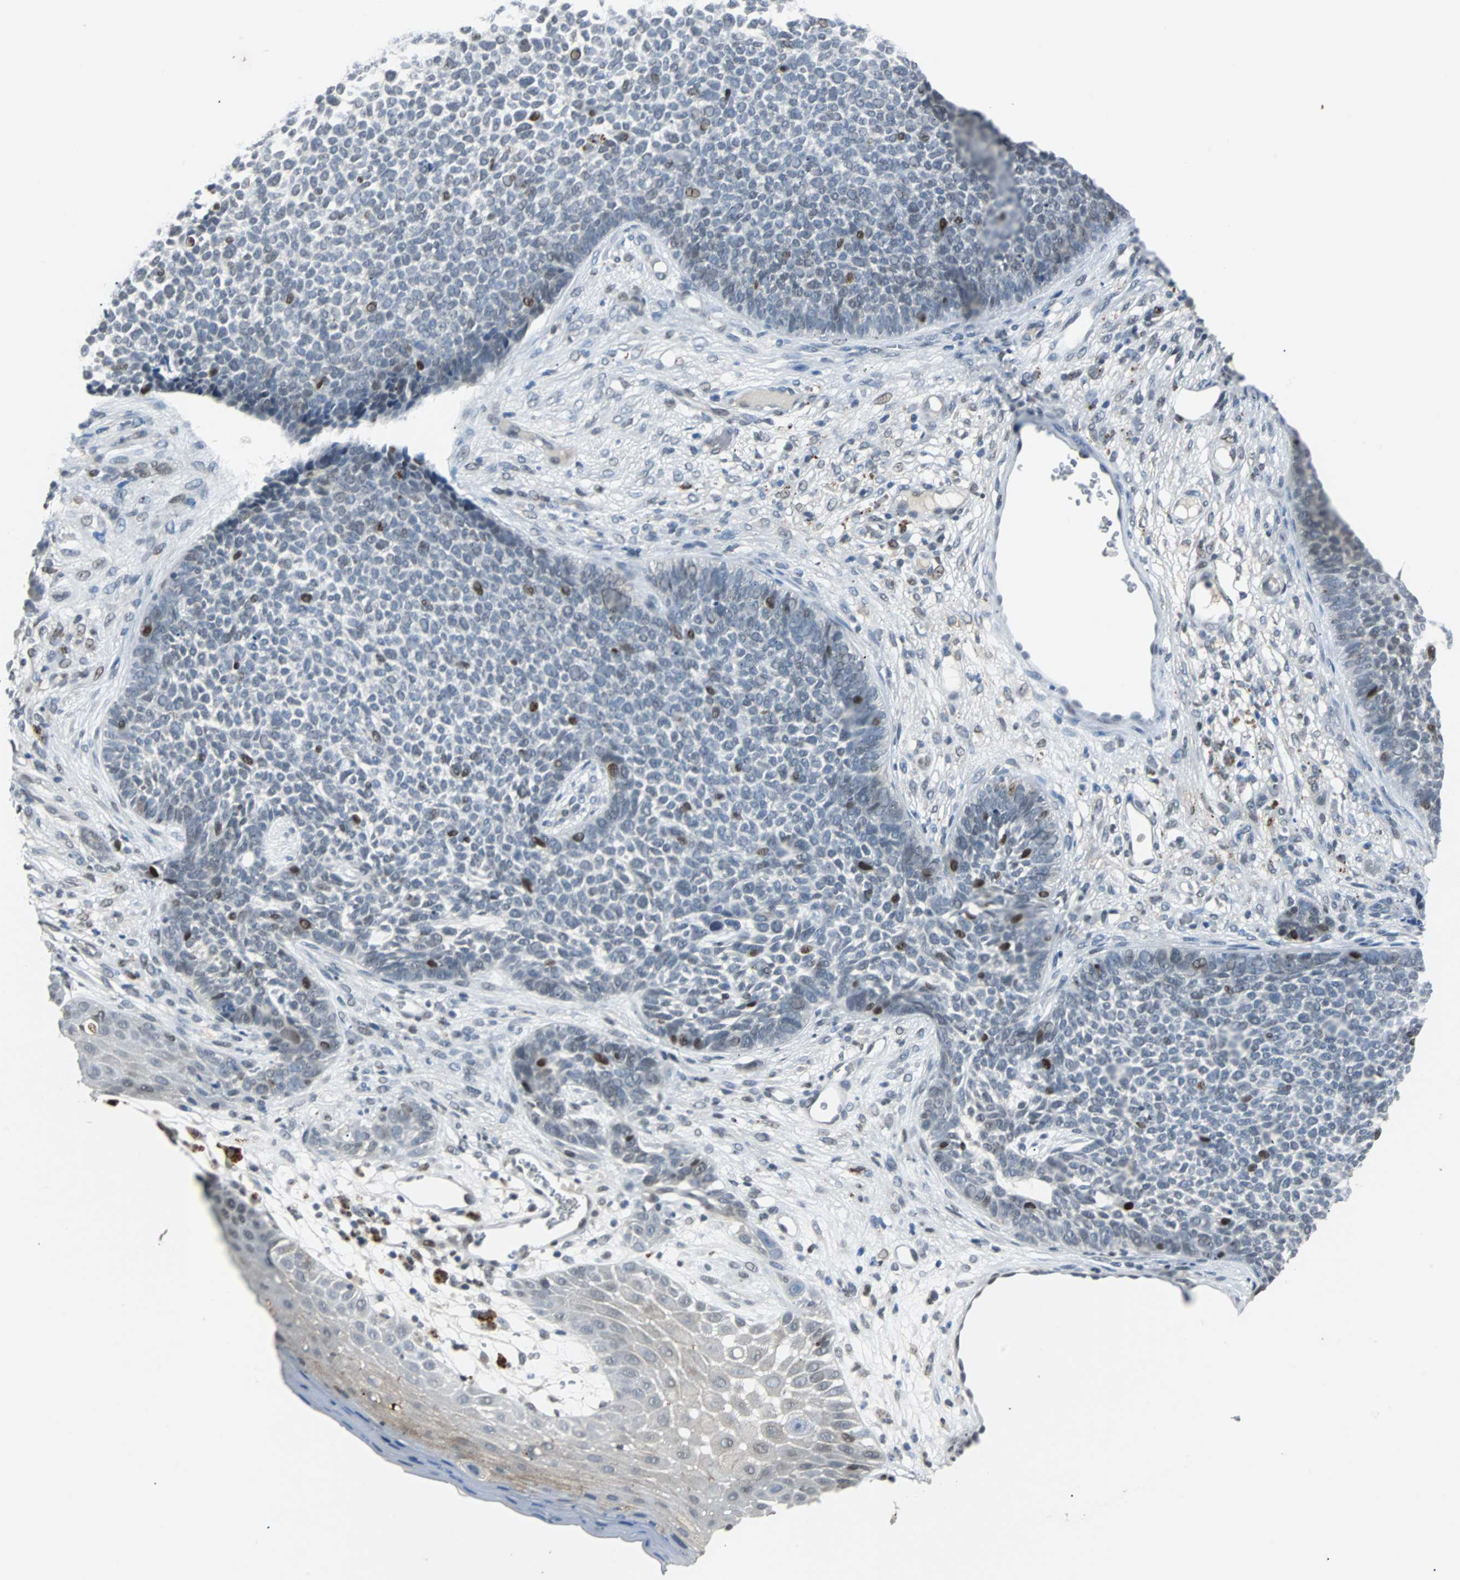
{"staining": {"intensity": "moderate", "quantity": "<25%", "location": "nuclear"}, "tissue": "skin cancer", "cell_type": "Tumor cells", "image_type": "cancer", "snomed": [{"axis": "morphology", "description": "Basal cell carcinoma"}, {"axis": "topography", "description": "Skin"}], "caption": "This photomicrograph reveals IHC staining of skin cancer, with low moderate nuclear expression in approximately <25% of tumor cells.", "gene": "HLX", "patient": {"sex": "female", "age": 84}}